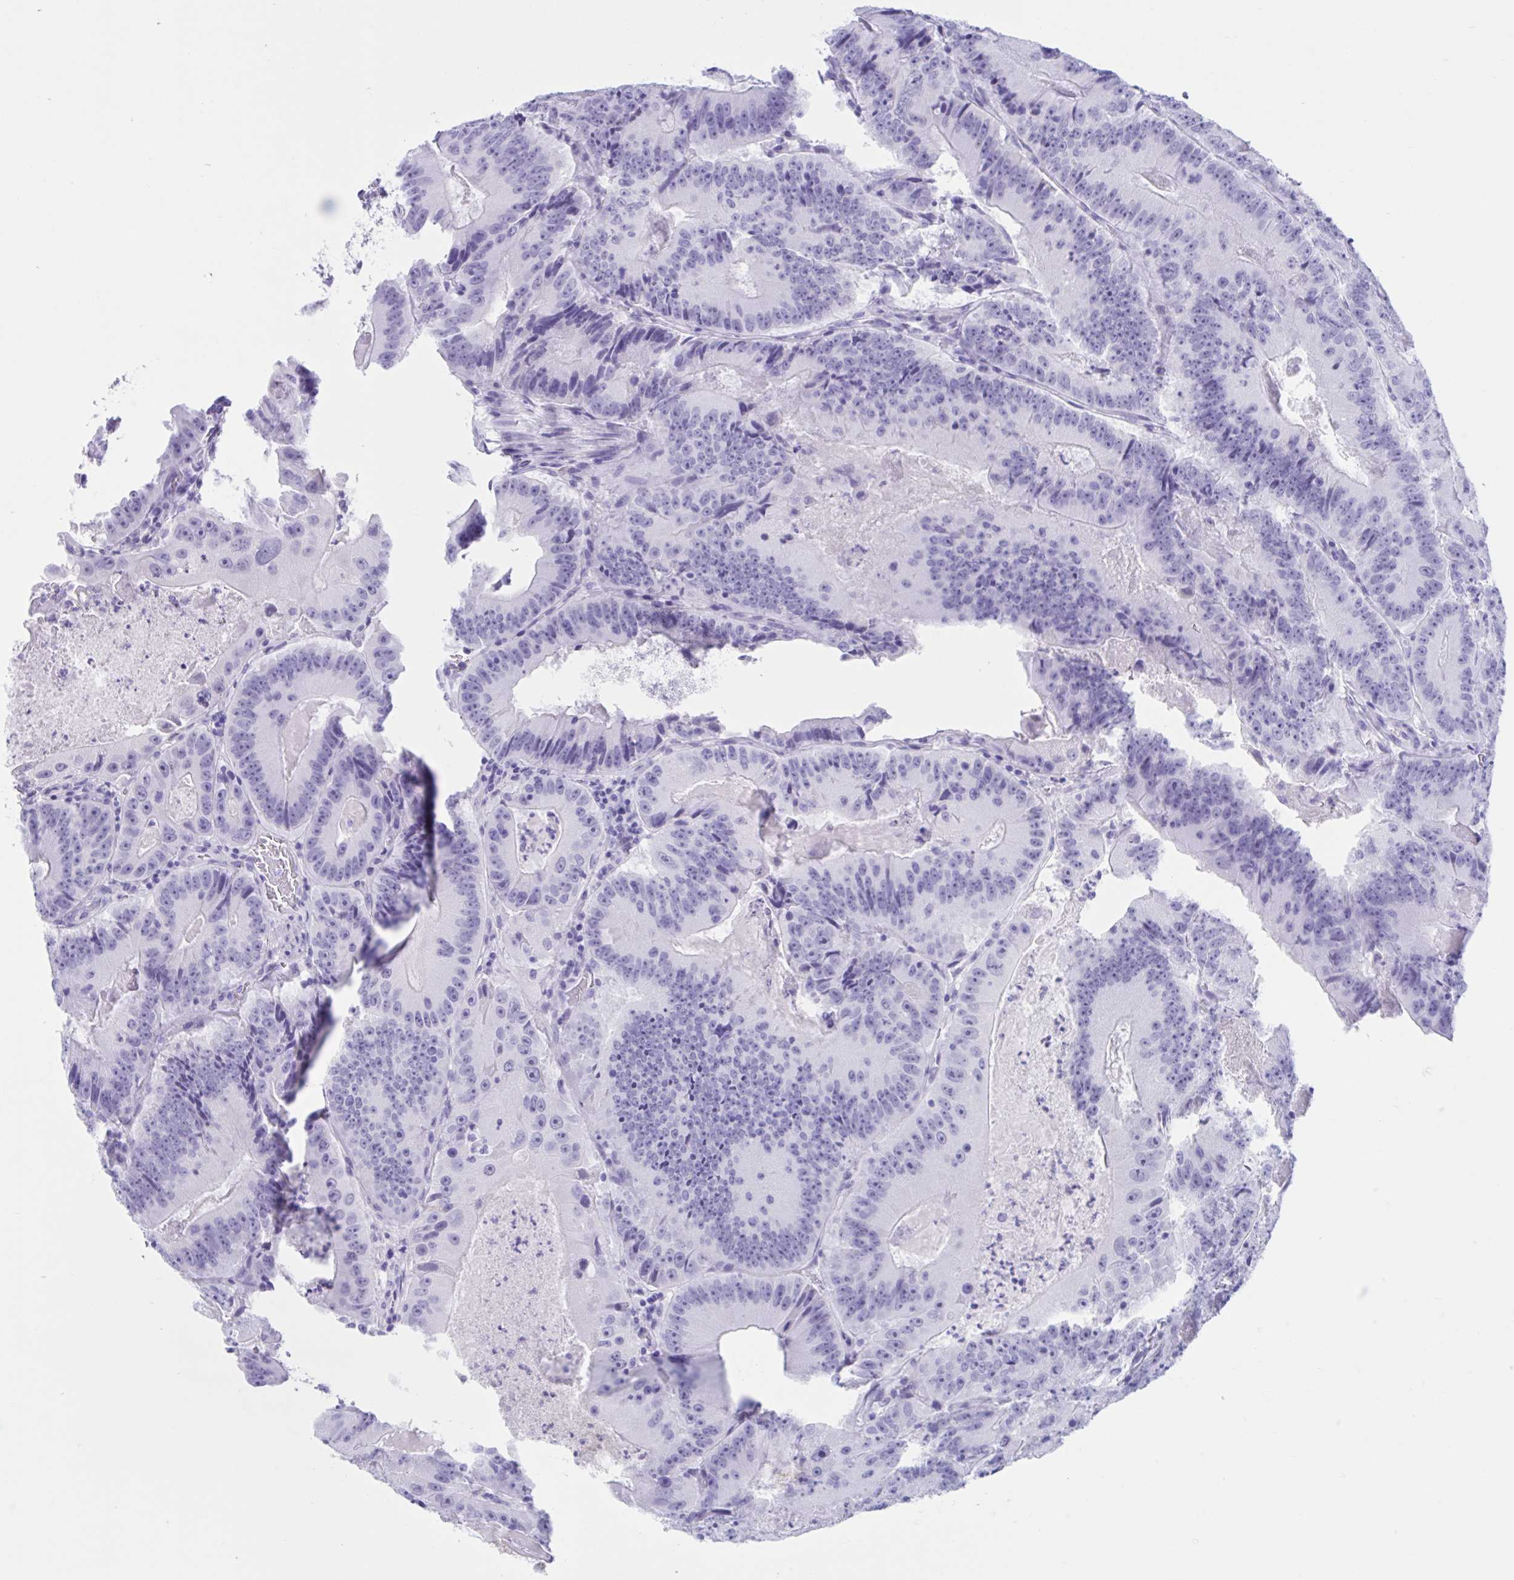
{"staining": {"intensity": "negative", "quantity": "none", "location": "none"}, "tissue": "colorectal cancer", "cell_type": "Tumor cells", "image_type": "cancer", "snomed": [{"axis": "morphology", "description": "Adenocarcinoma, NOS"}, {"axis": "topography", "description": "Colon"}], "caption": "Immunohistochemistry (IHC) micrograph of neoplastic tissue: colorectal cancer (adenocarcinoma) stained with DAB demonstrates no significant protein expression in tumor cells.", "gene": "TMEM35A", "patient": {"sex": "female", "age": 86}}